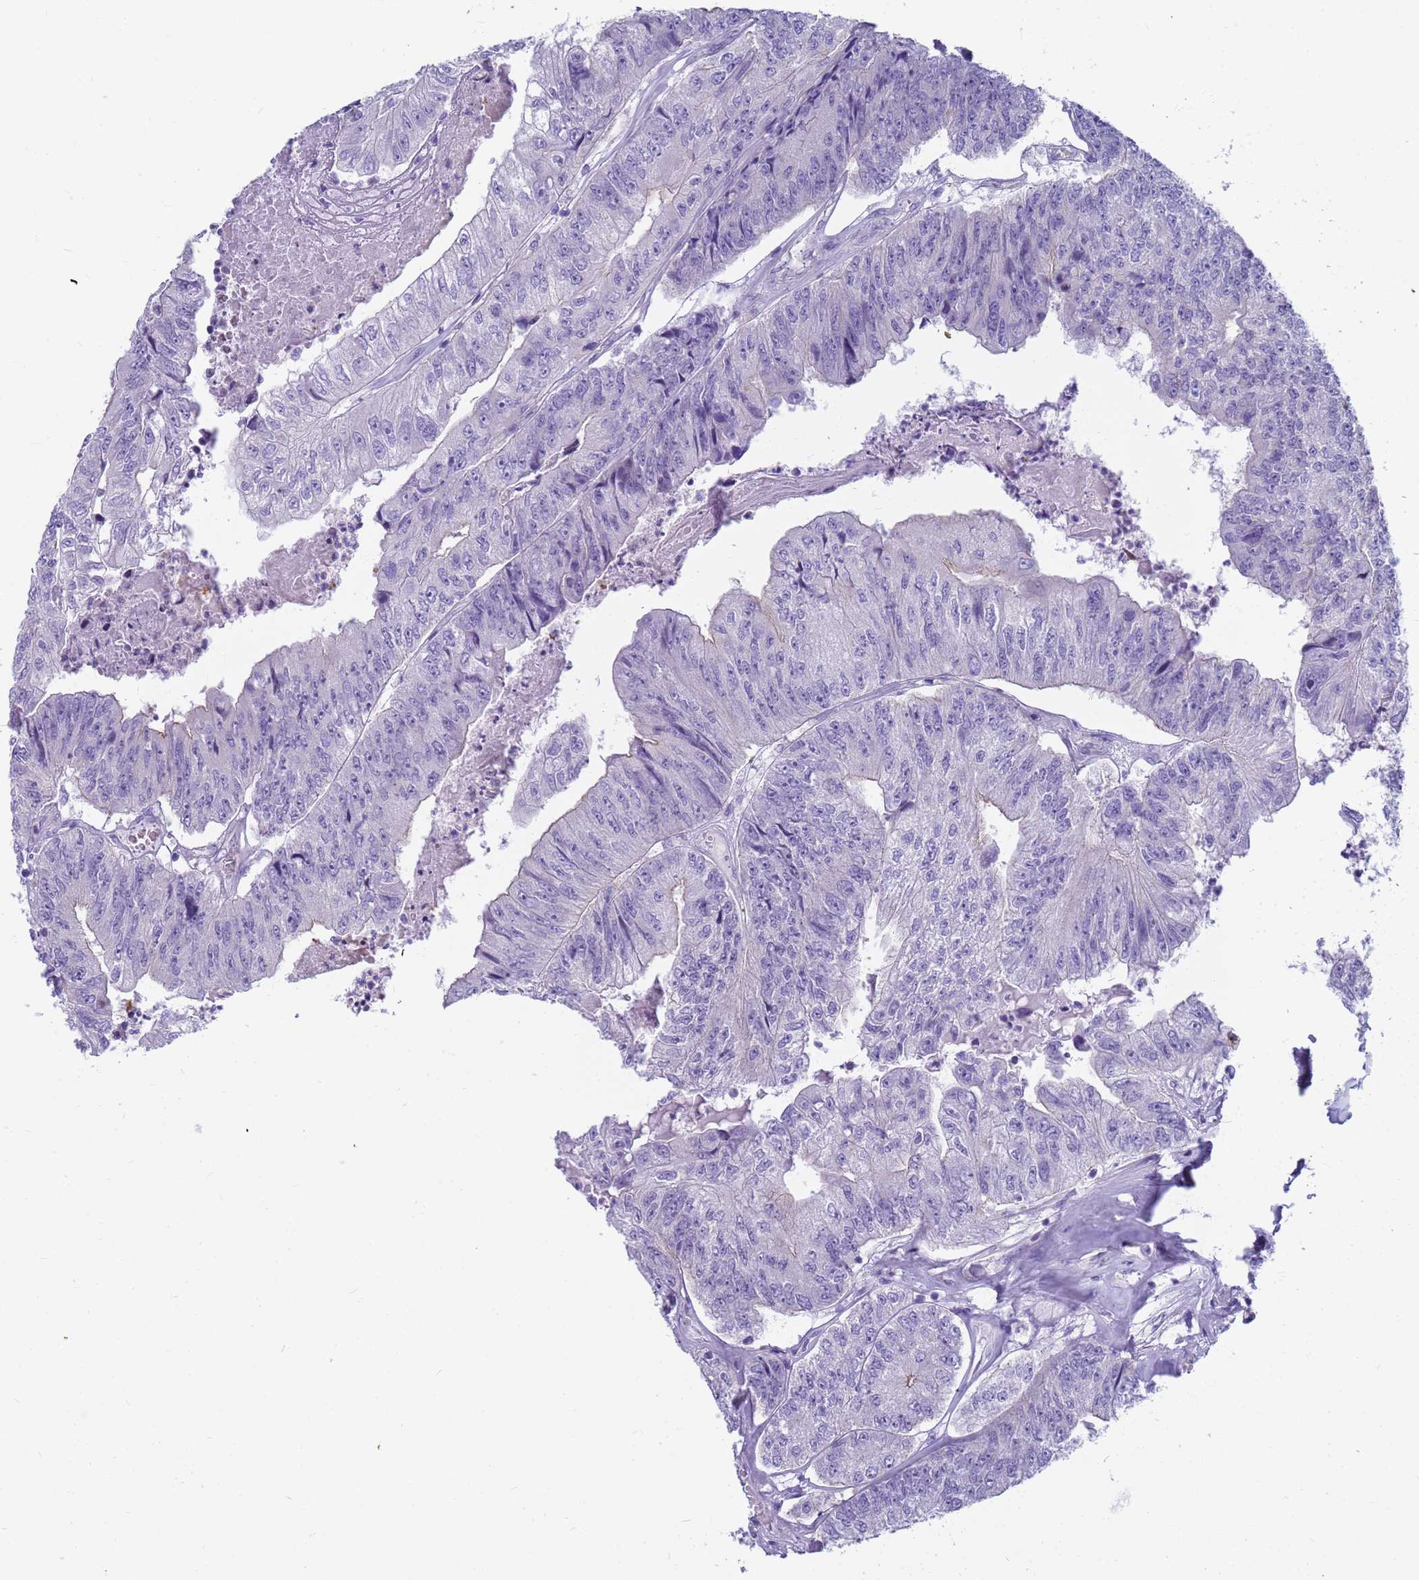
{"staining": {"intensity": "negative", "quantity": "none", "location": "none"}, "tissue": "colorectal cancer", "cell_type": "Tumor cells", "image_type": "cancer", "snomed": [{"axis": "morphology", "description": "Adenocarcinoma, NOS"}, {"axis": "topography", "description": "Colon"}], "caption": "This histopathology image is of colorectal cancer stained with immunohistochemistry to label a protein in brown with the nuclei are counter-stained blue. There is no positivity in tumor cells.", "gene": "RNASE2", "patient": {"sex": "female", "age": 67}}